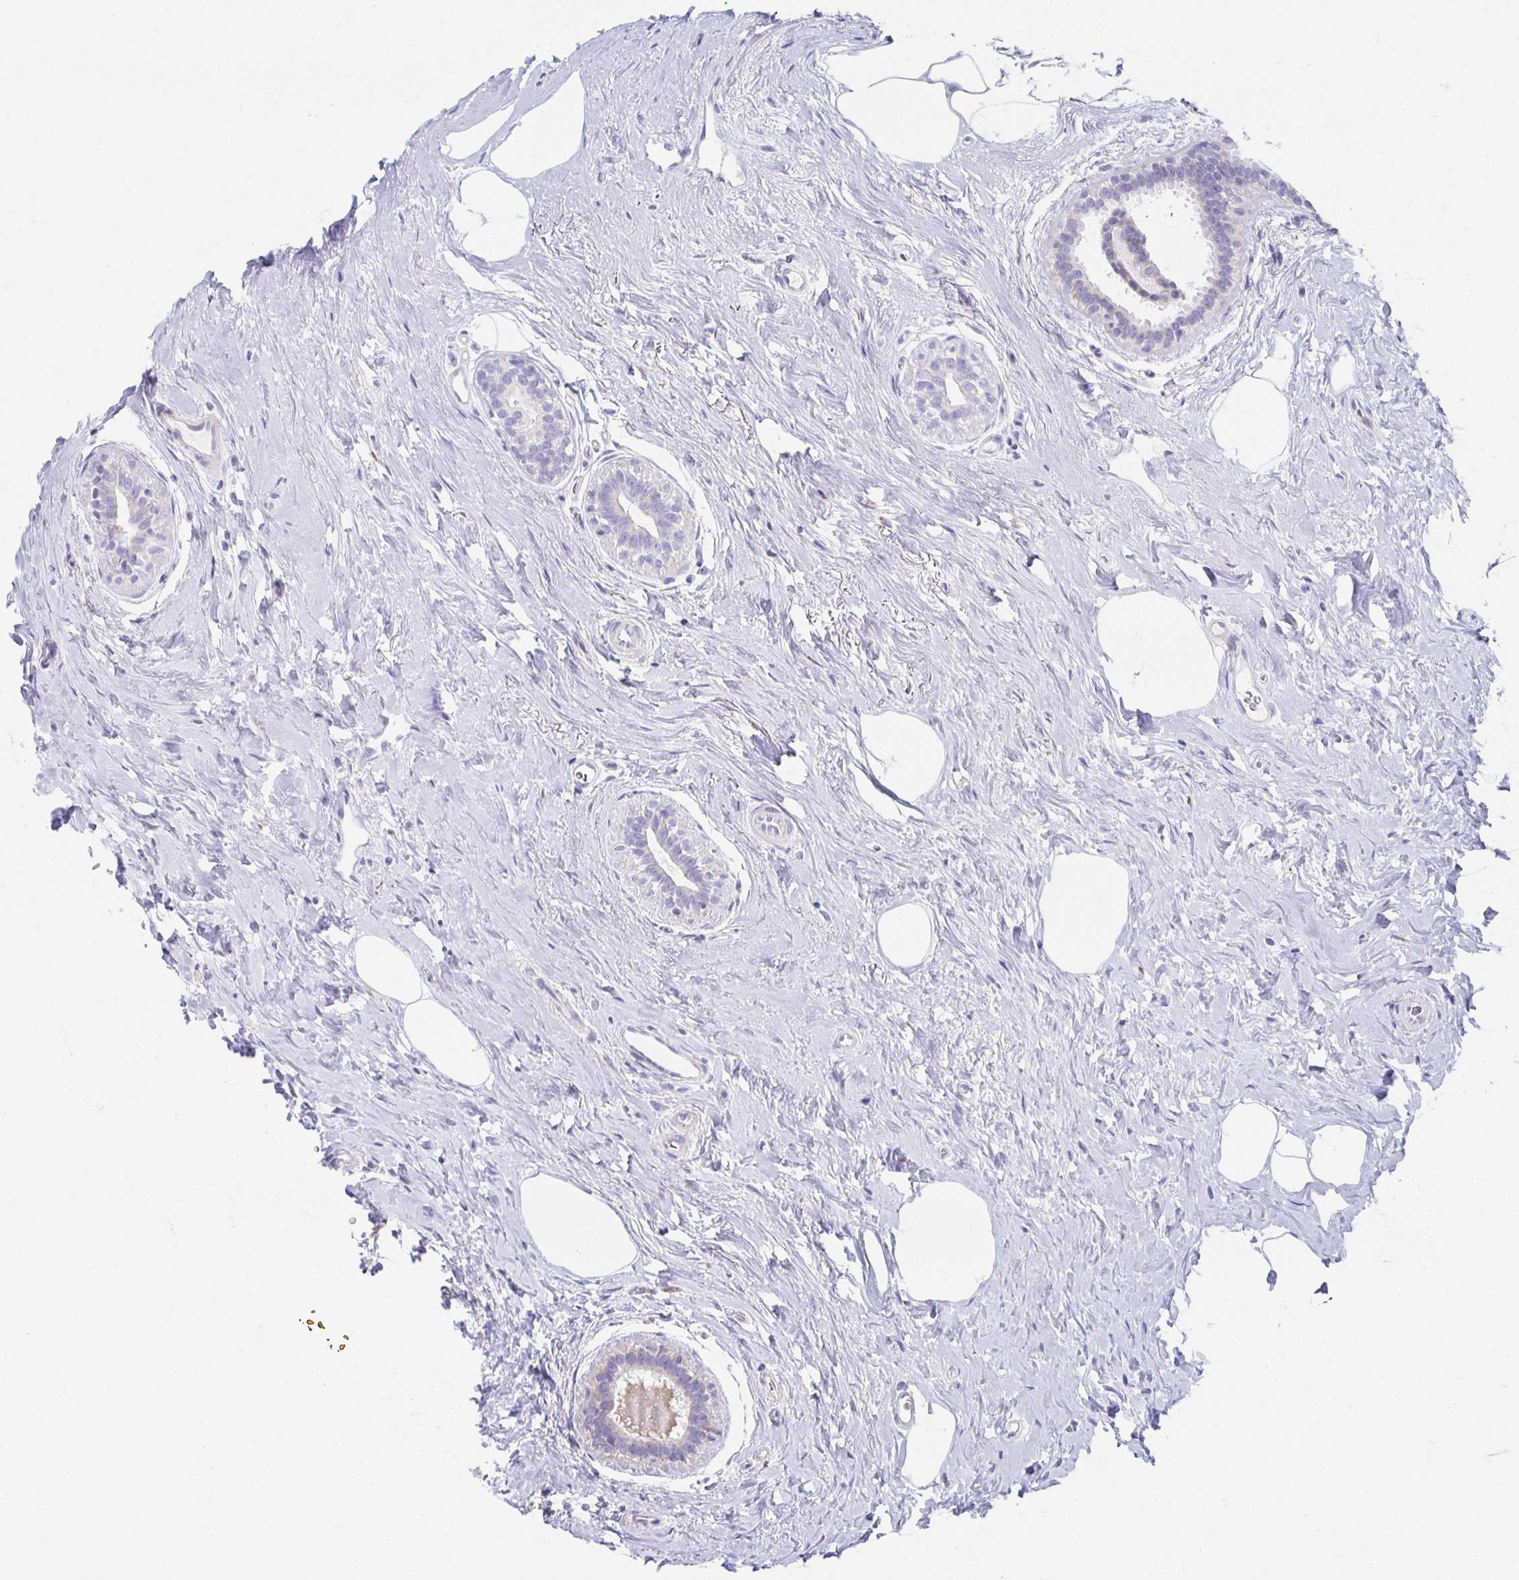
{"staining": {"intensity": "negative", "quantity": "none", "location": "none"}, "tissue": "breast cancer", "cell_type": "Tumor cells", "image_type": "cancer", "snomed": [{"axis": "morphology", "description": "Duct carcinoma"}, {"axis": "topography", "description": "Breast"}], "caption": "IHC image of intraductal carcinoma (breast) stained for a protein (brown), which shows no staining in tumor cells.", "gene": "TEX44", "patient": {"sex": "female", "age": 71}}